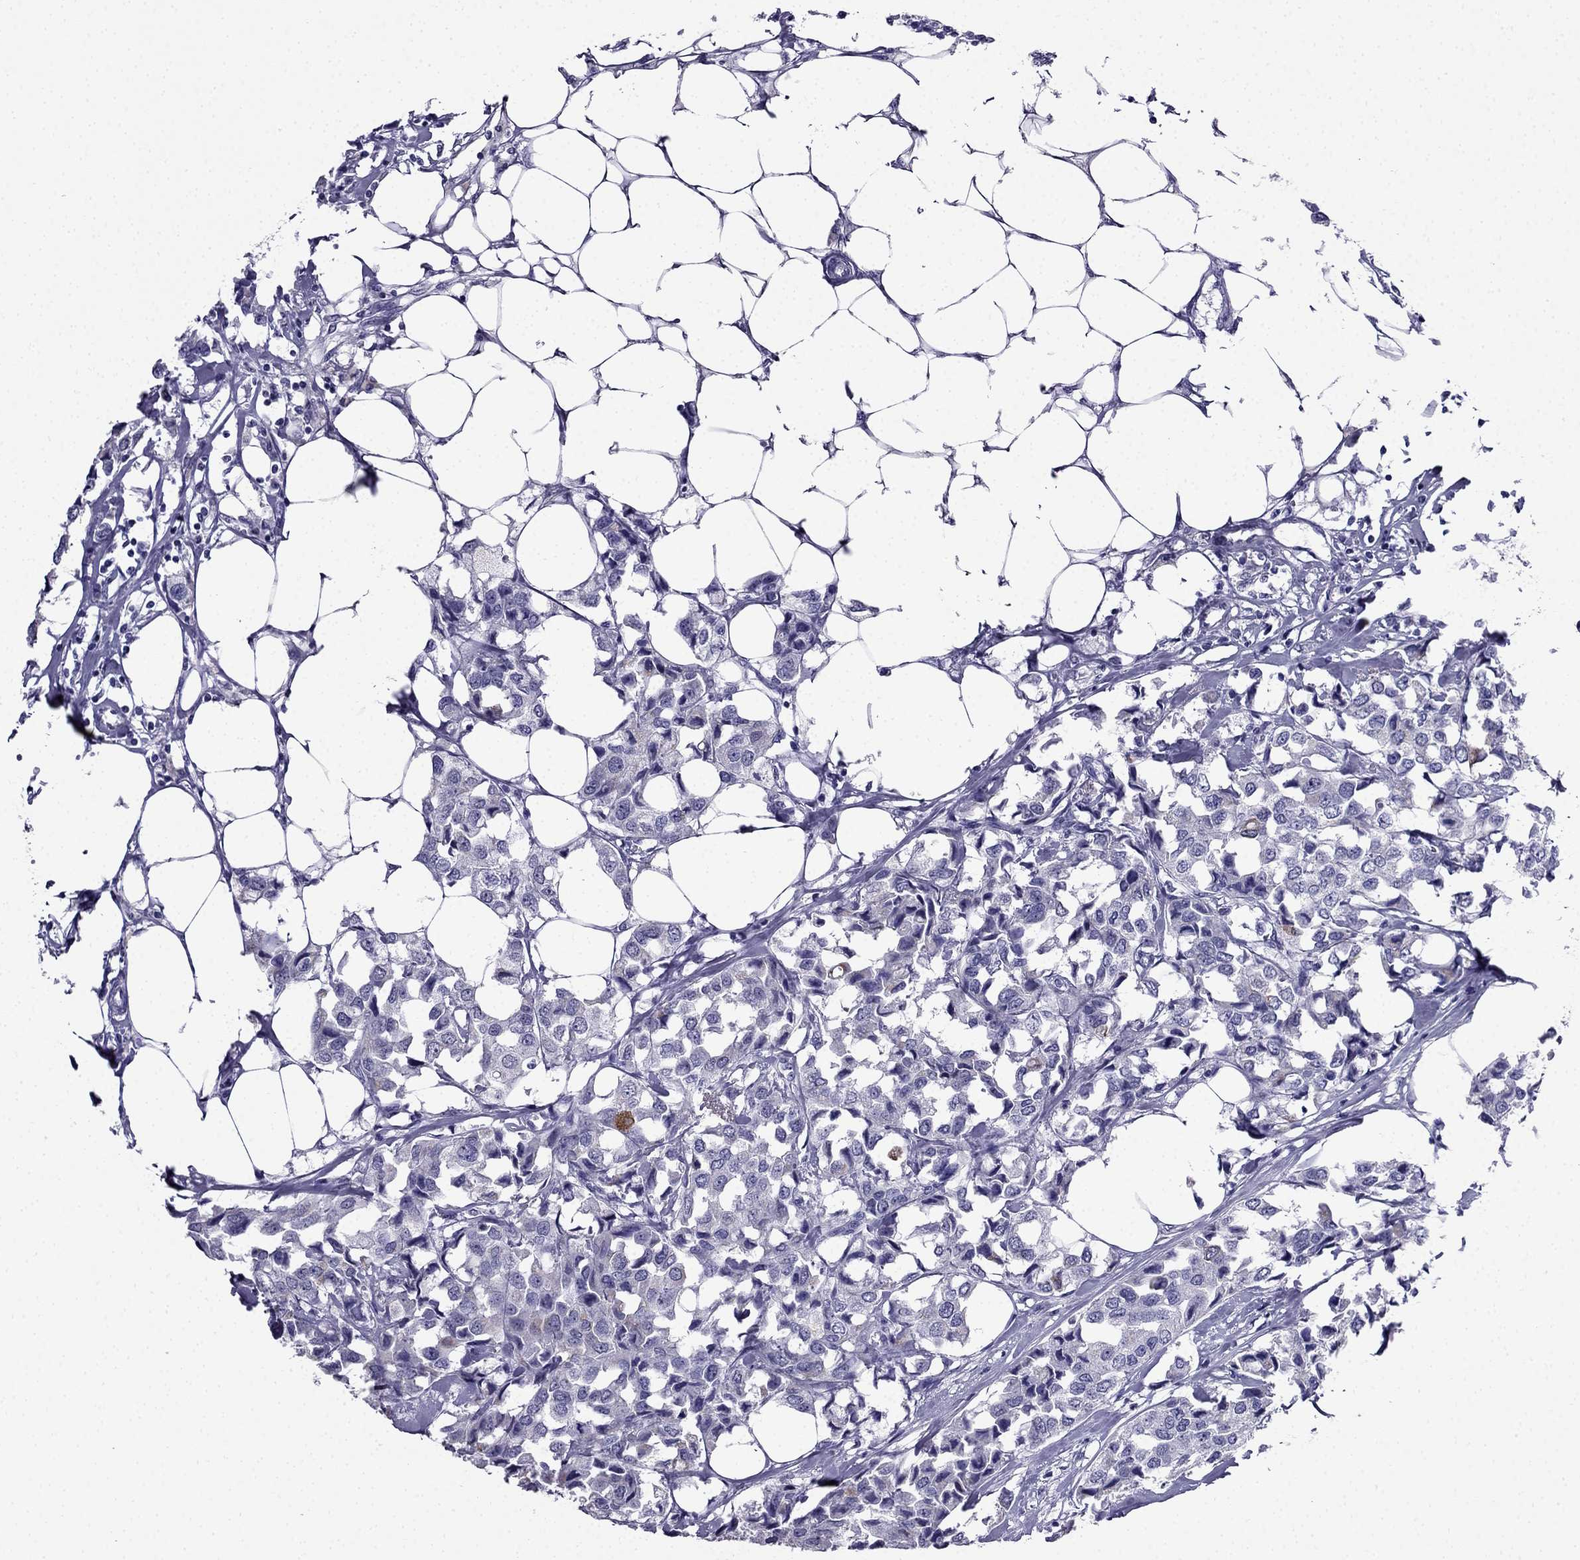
{"staining": {"intensity": "negative", "quantity": "none", "location": "none"}, "tissue": "breast cancer", "cell_type": "Tumor cells", "image_type": "cancer", "snomed": [{"axis": "morphology", "description": "Duct carcinoma"}, {"axis": "topography", "description": "Breast"}], "caption": "The image exhibits no staining of tumor cells in breast cancer. The staining was performed using DAB to visualize the protein expression in brown, while the nuclei were stained in blue with hematoxylin (Magnification: 20x).", "gene": "CDHR4", "patient": {"sex": "female", "age": 80}}